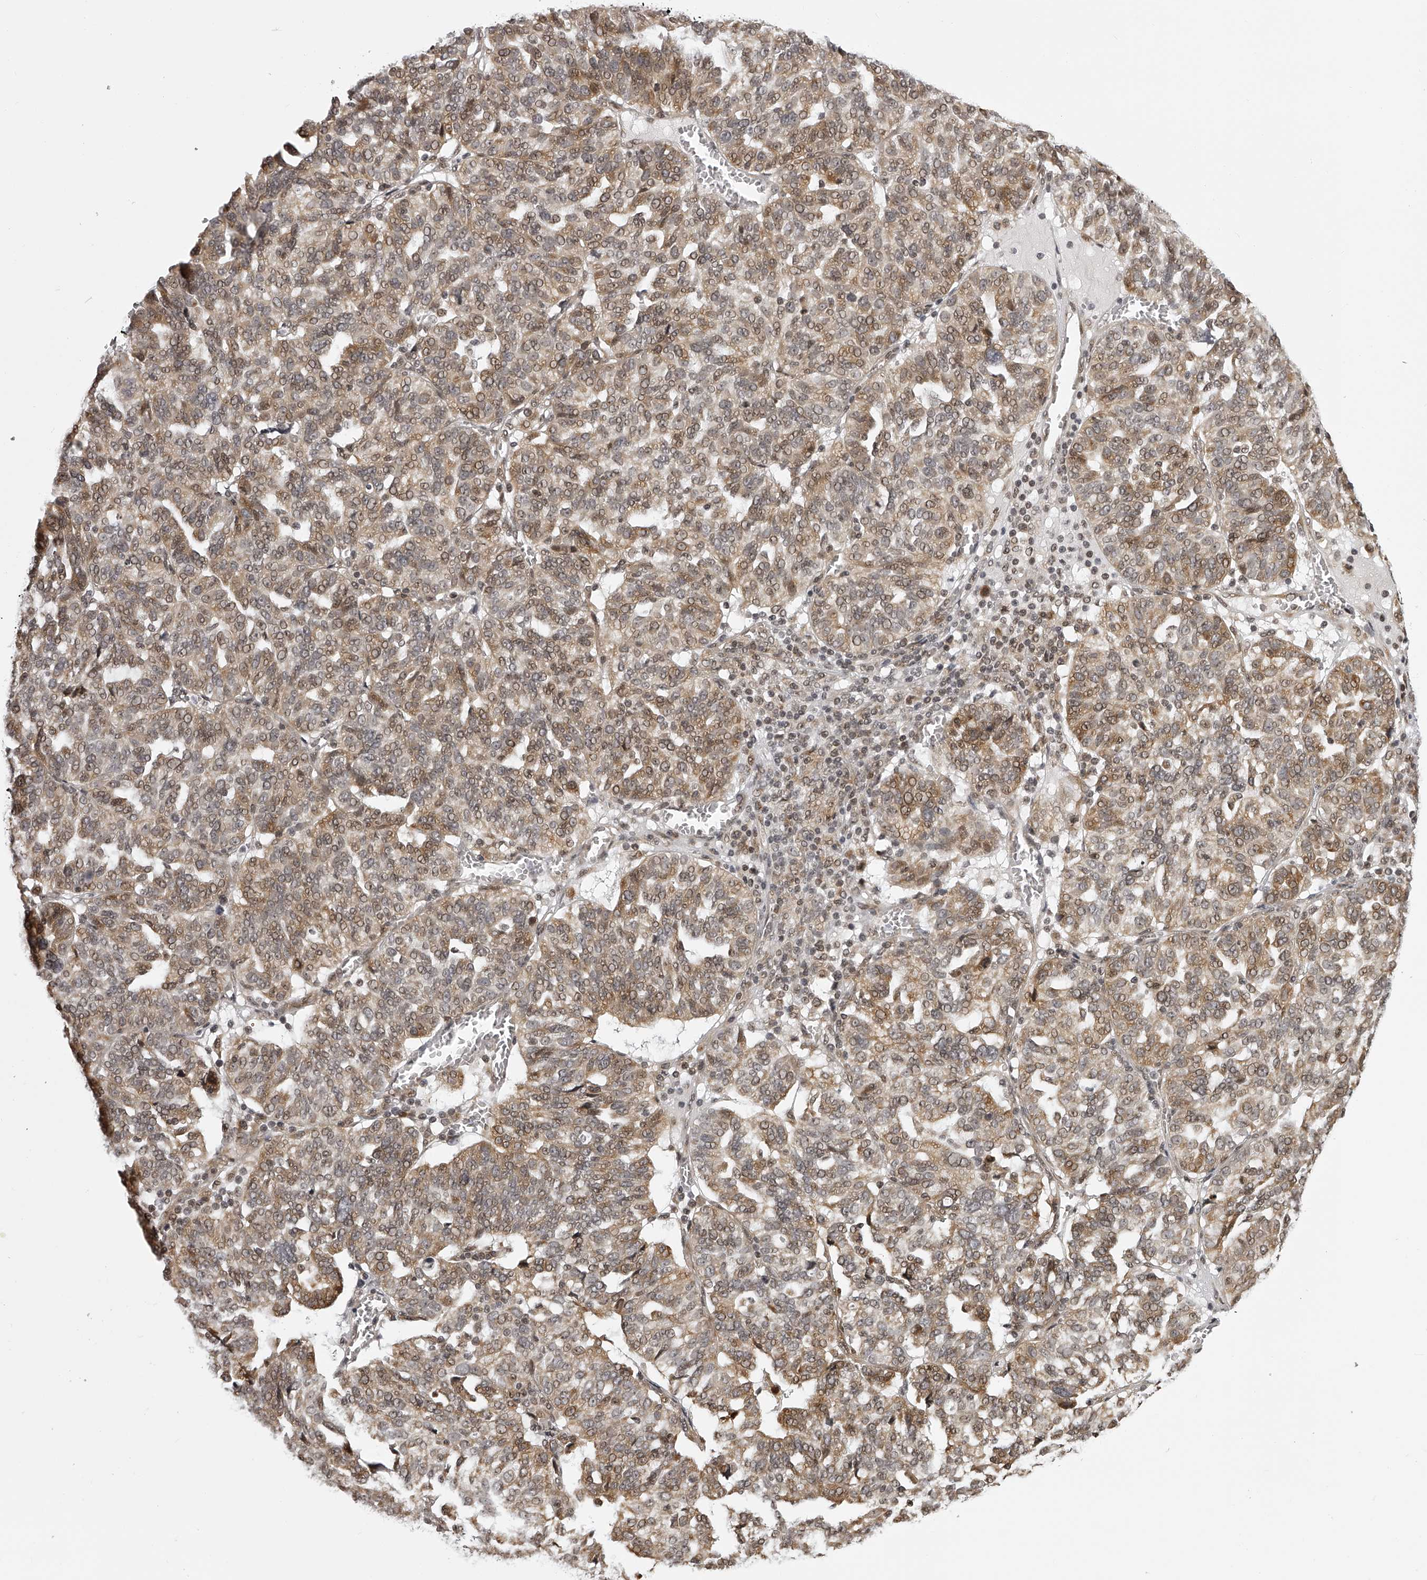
{"staining": {"intensity": "weak", "quantity": ">75%", "location": "cytoplasmic/membranous,nuclear"}, "tissue": "ovarian cancer", "cell_type": "Tumor cells", "image_type": "cancer", "snomed": [{"axis": "morphology", "description": "Cystadenocarcinoma, serous, NOS"}, {"axis": "topography", "description": "Ovary"}], "caption": "Human ovarian serous cystadenocarcinoma stained with a brown dye shows weak cytoplasmic/membranous and nuclear positive positivity in approximately >75% of tumor cells.", "gene": "ODF2L", "patient": {"sex": "female", "age": 59}}